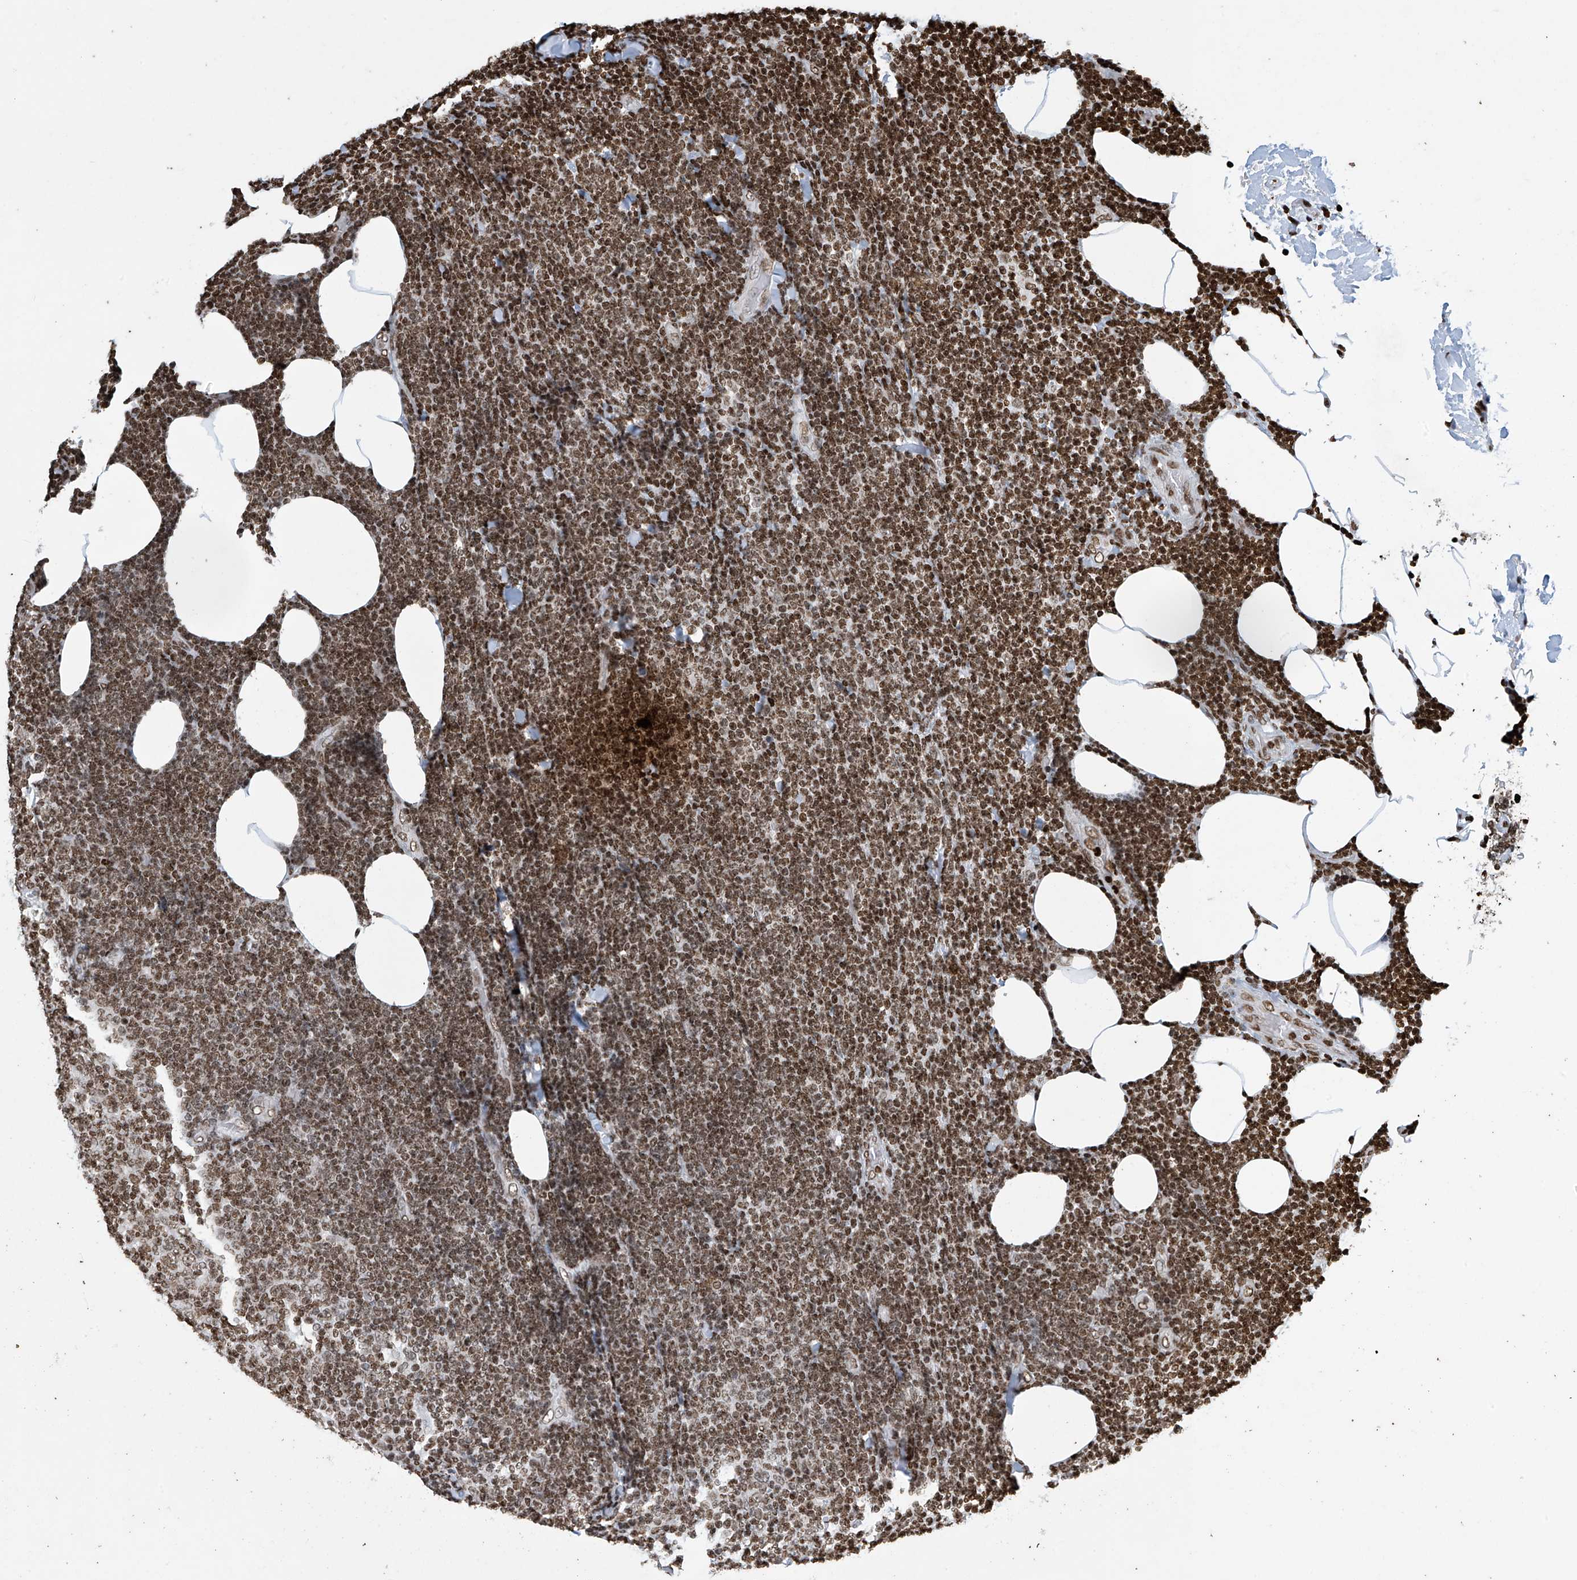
{"staining": {"intensity": "strong", "quantity": ">75%", "location": "nuclear"}, "tissue": "lymphoma", "cell_type": "Tumor cells", "image_type": "cancer", "snomed": [{"axis": "morphology", "description": "Malignant lymphoma, non-Hodgkin's type, Low grade"}, {"axis": "topography", "description": "Lymph node"}], "caption": "Immunohistochemical staining of human lymphoma demonstrates high levels of strong nuclear positivity in approximately >75% of tumor cells.", "gene": "H4C16", "patient": {"sex": "male", "age": 66}}